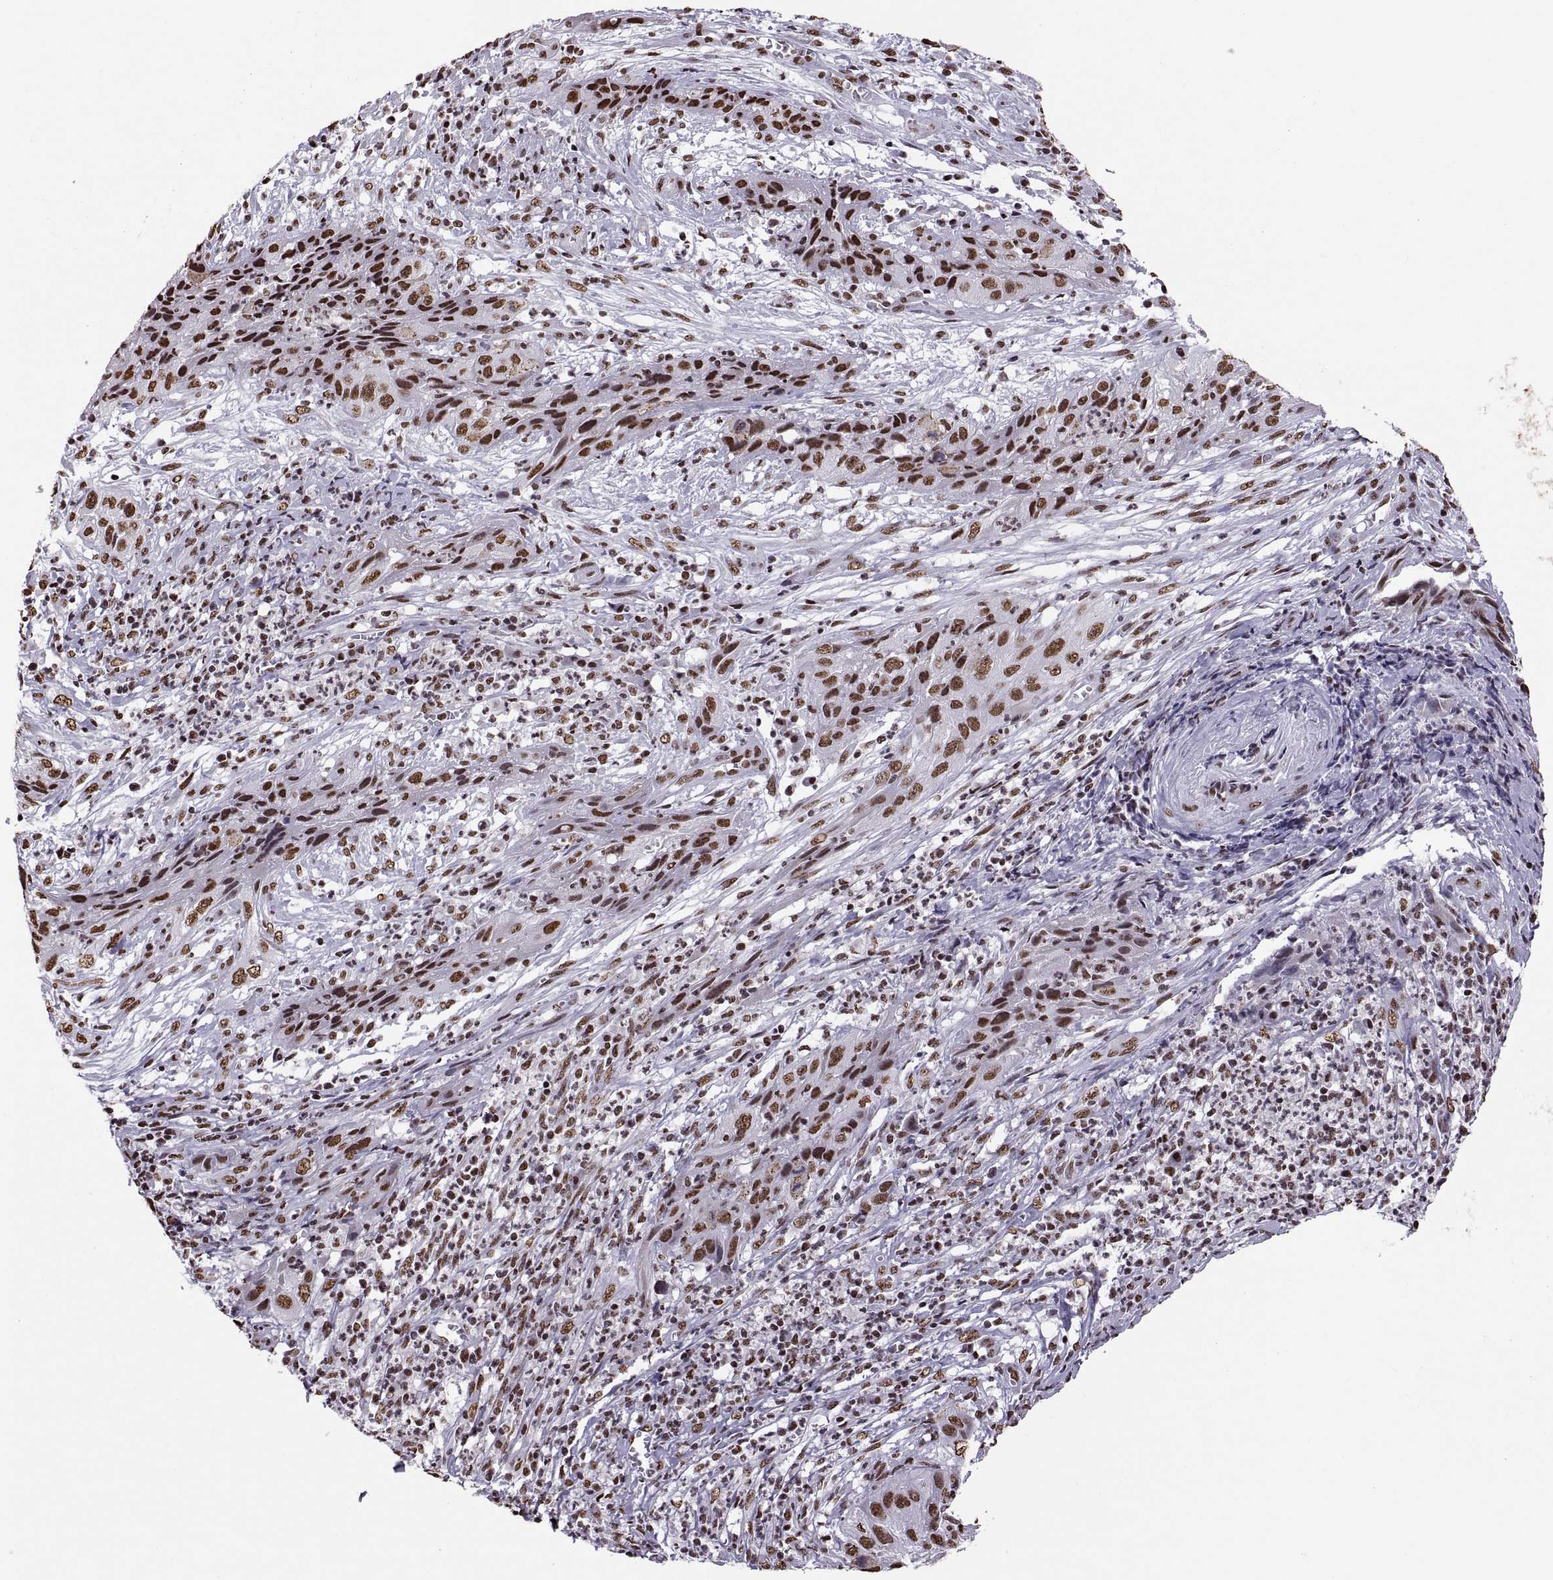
{"staining": {"intensity": "strong", "quantity": "25%-75%", "location": "nuclear"}, "tissue": "cervical cancer", "cell_type": "Tumor cells", "image_type": "cancer", "snomed": [{"axis": "morphology", "description": "Squamous cell carcinoma, NOS"}, {"axis": "topography", "description": "Cervix"}], "caption": "An image showing strong nuclear staining in about 25%-75% of tumor cells in squamous cell carcinoma (cervical), as visualized by brown immunohistochemical staining.", "gene": "SNAI1", "patient": {"sex": "female", "age": 32}}